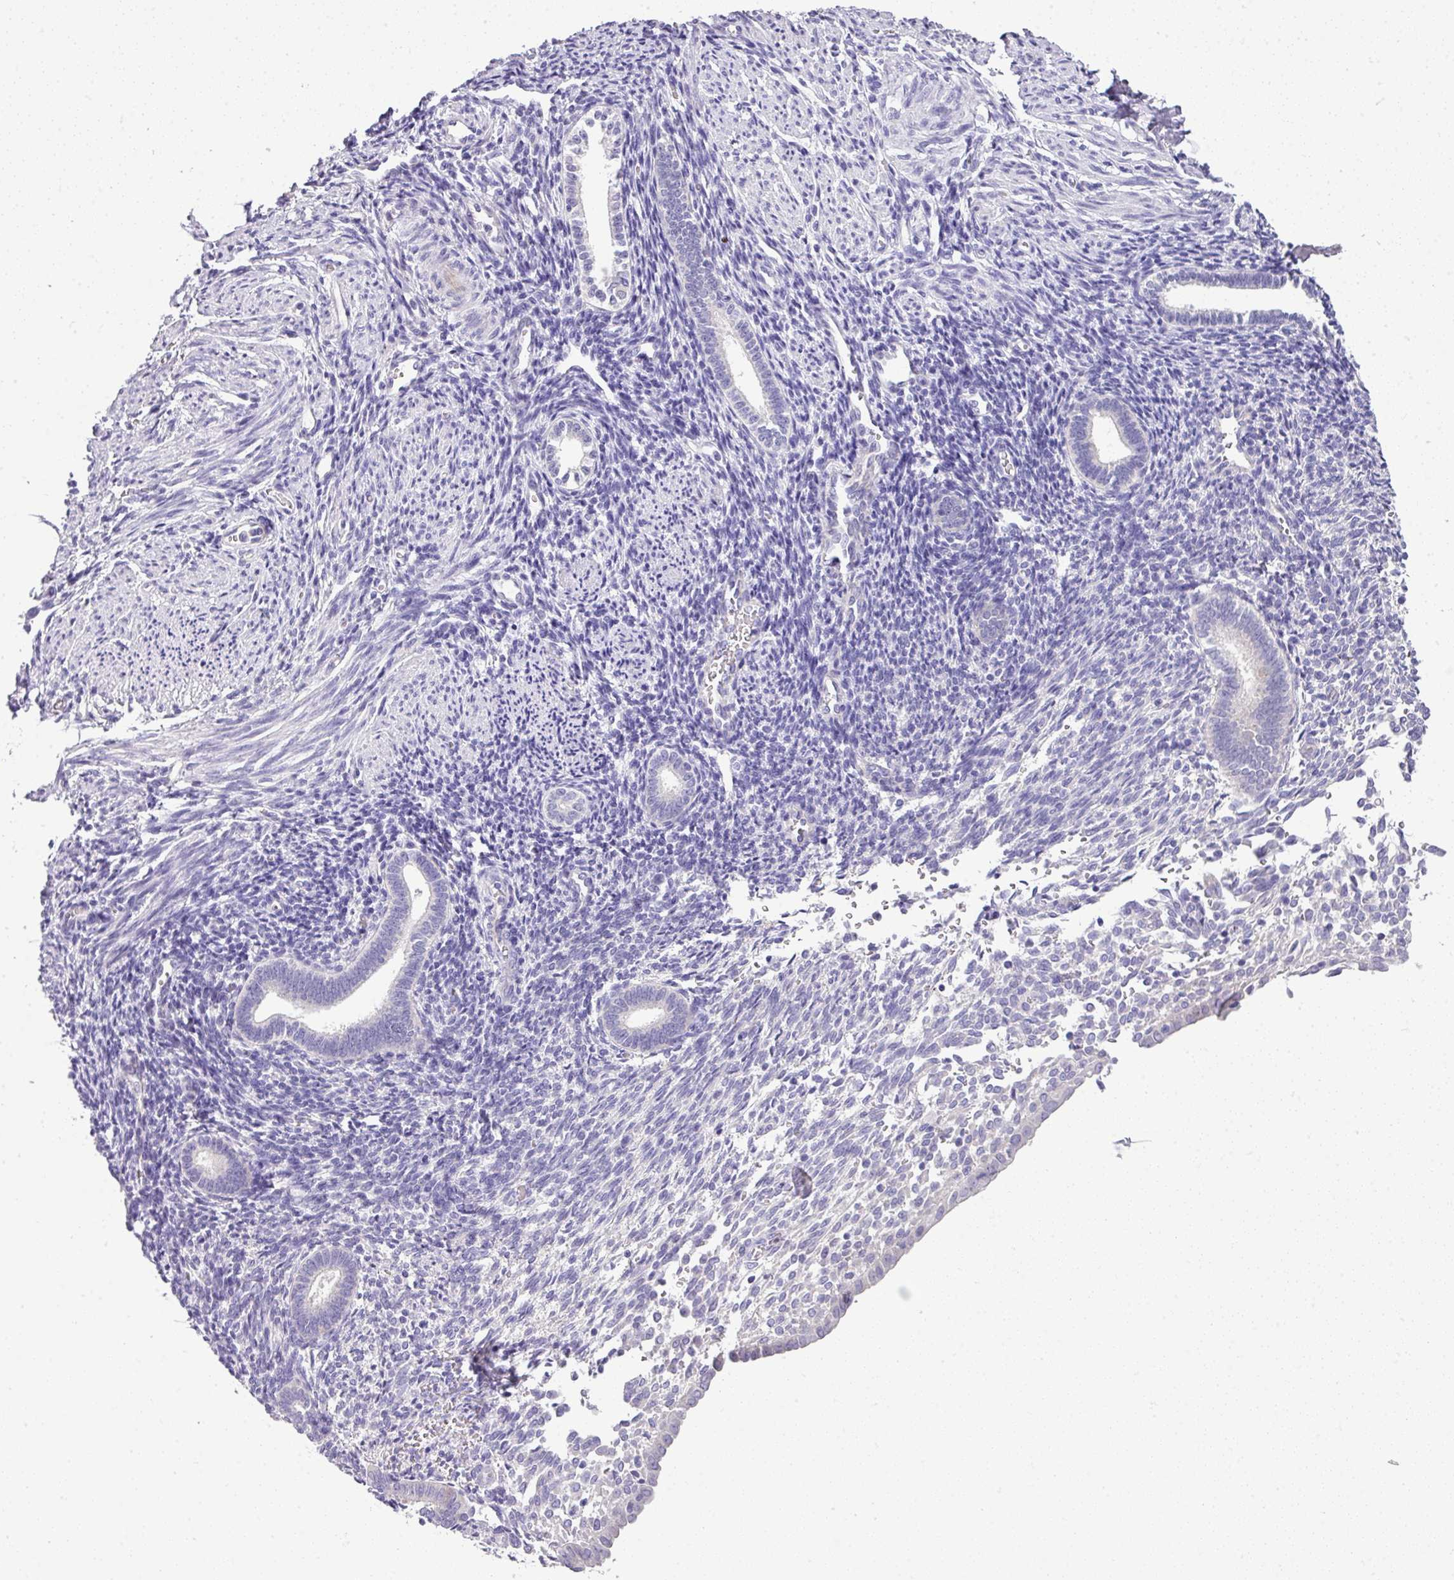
{"staining": {"intensity": "negative", "quantity": "none", "location": "none"}, "tissue": "endometrium", "cell_type": "Cells in endometrial stroma", "image_type": "normal", "snomed": [{"axis": "morphology", "description": "Normal tissue, NOS"}, {"axis": "topography", "description": "Endometrium"}], "caption": "This is a micrograph of IHC staining of normal endometrium, which shows no positivity in cells in endometrial stroma. (DAB immunohistochemistry, high magnification).", "gene": "ENSG00000273748", "patient": {"sex": "female", "age": 32}}